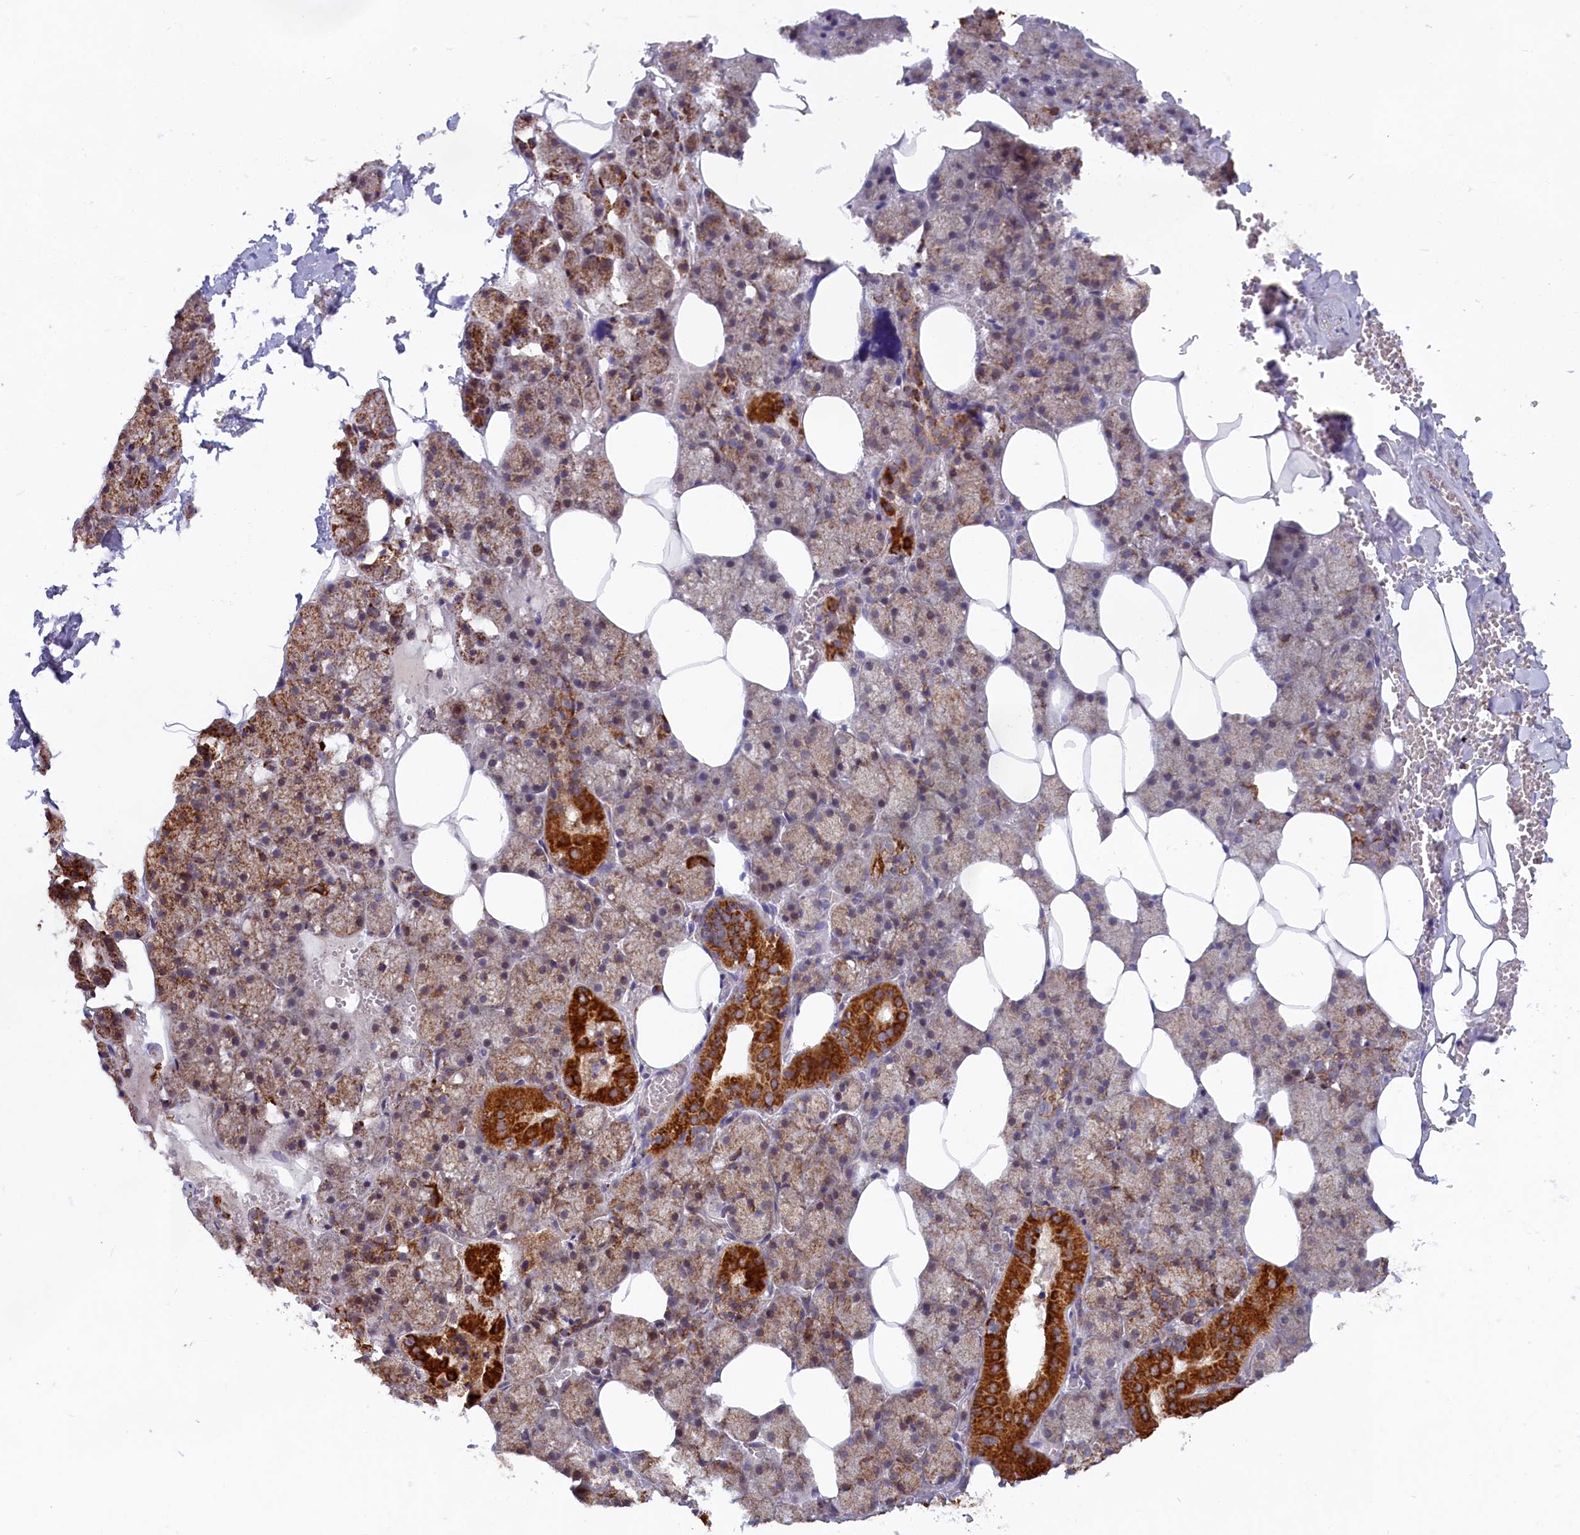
{"staining": {"intensity": "strong", "quantity": "25%-75%", "location": "cytoplasmic/membranous"}, "tissue": "salivary gland", "cell_type": "Glandular cells", "image_type": "normal", "snomed": [{"axis": "morphology", "description": "Normal tissue, NOS"}, {"axis": "topography", "description": "Salivary gland"}], "caption": "DAB immunohistochemical staining of benign human salivary gland reveals strong cytoplasmic/membranous protein positivity in about 25%-75% of glandular cells.", "gene": "MACROD1", "patient": {"sex": "male", "age": 62}}